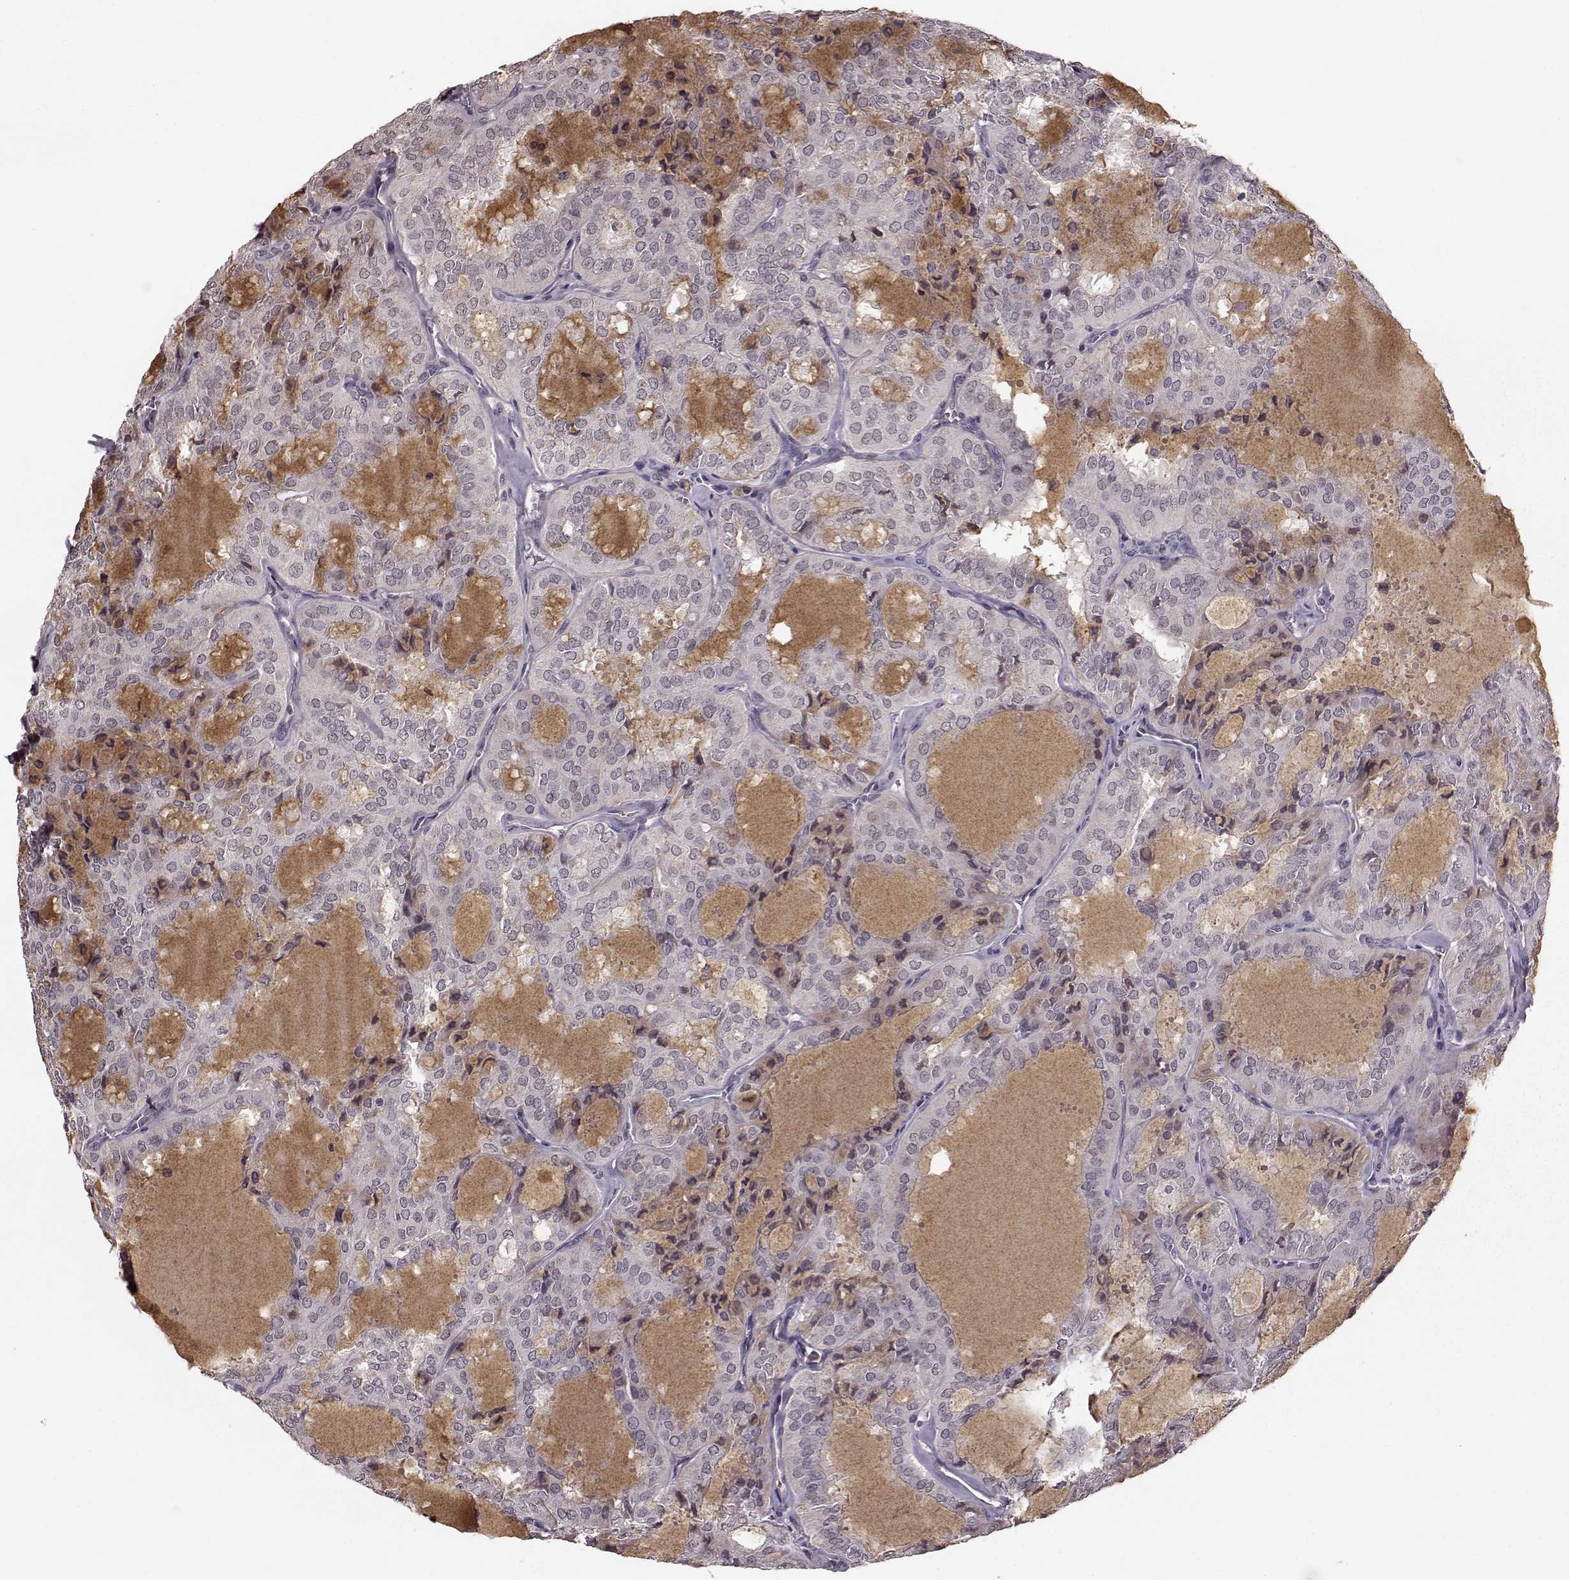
{"staining": {"intensity": "negative", "quantity": "none", "location": "none"}, "tissue": "thyroid cancer", "cell_type": "Tumor cells", "image_type": "cancer", "snomed": [{"axis": "morphology", "description": "Follicular adenoma carcinoma, NOS"}, {"axis": "topography", "description": "Thyroid gland"}], "caption": "Follicular adenoma carcinoma (thyroid) was stained to show a protein in brown. There is no significant staining in tumor cells.", "gene": "NRL", "patient": {"sex": "male", "age": 75}}